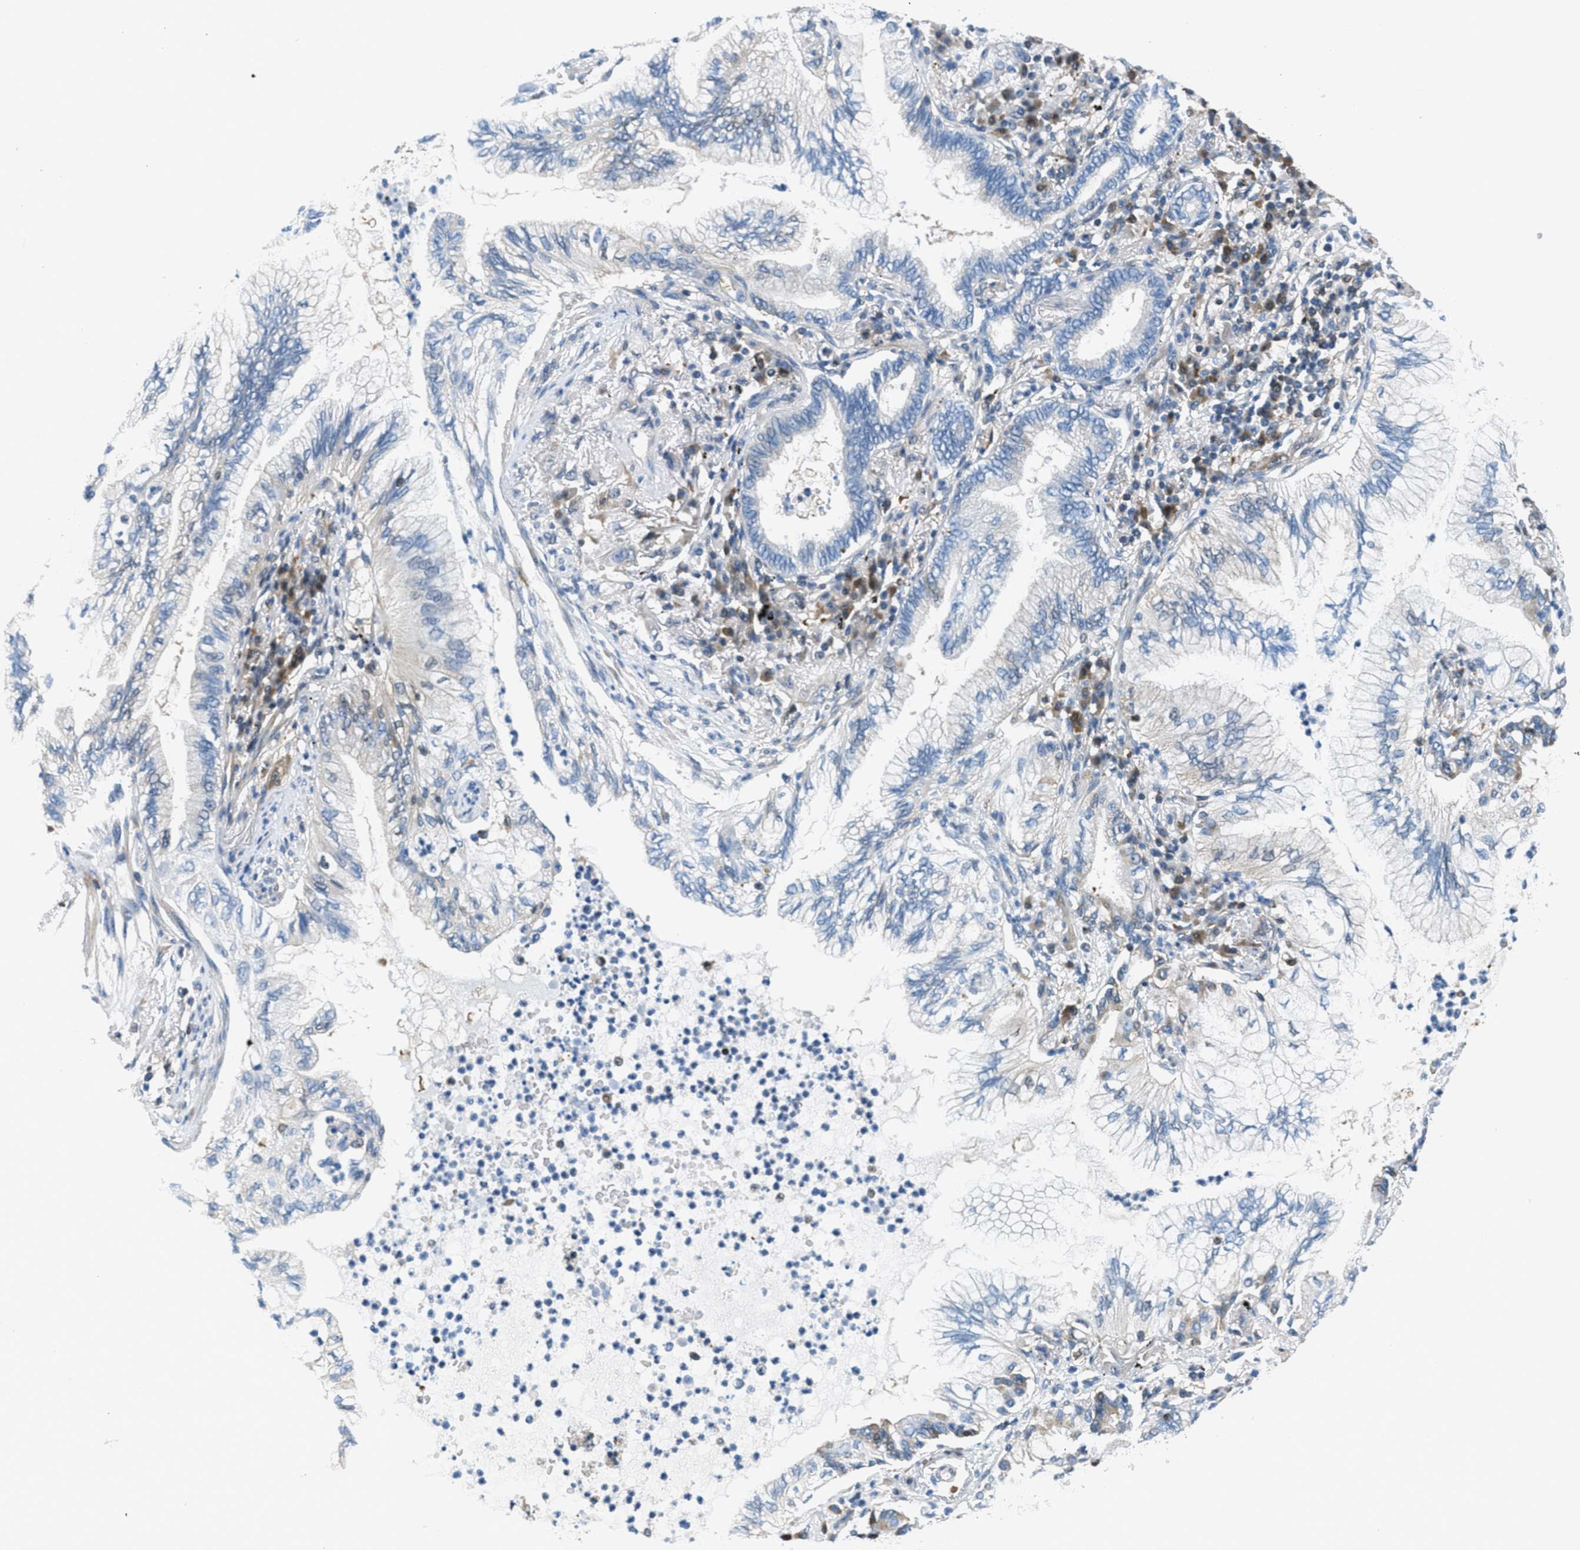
{"staining": {"intensity": "negative", "quantity": "none", "location": "none"}, "tissue": "lung cancer", "cell_type": "Tumor cells", "image_type": "cancer", "snomed": [{"axis": "morphology", "description": "Normal tissue, NOS"}, {"axis": "morphology", "description": "Adenocarcinoma, NOS"}, {"axis": "topography", "description": "Bronchus"}, {"axis": "topography", "description": "Lung"}], "caption": "A high-resolution micrograph shows IHC staining of lung cancer (adenocarcinoma), which exhibits no significant positivity in tumor cells. (DAB (3,3'-diaminobenzidine) IHC, high magnification).", "gene": "PIP5K1C", "patient": {"sex": "female", "age": 70}}